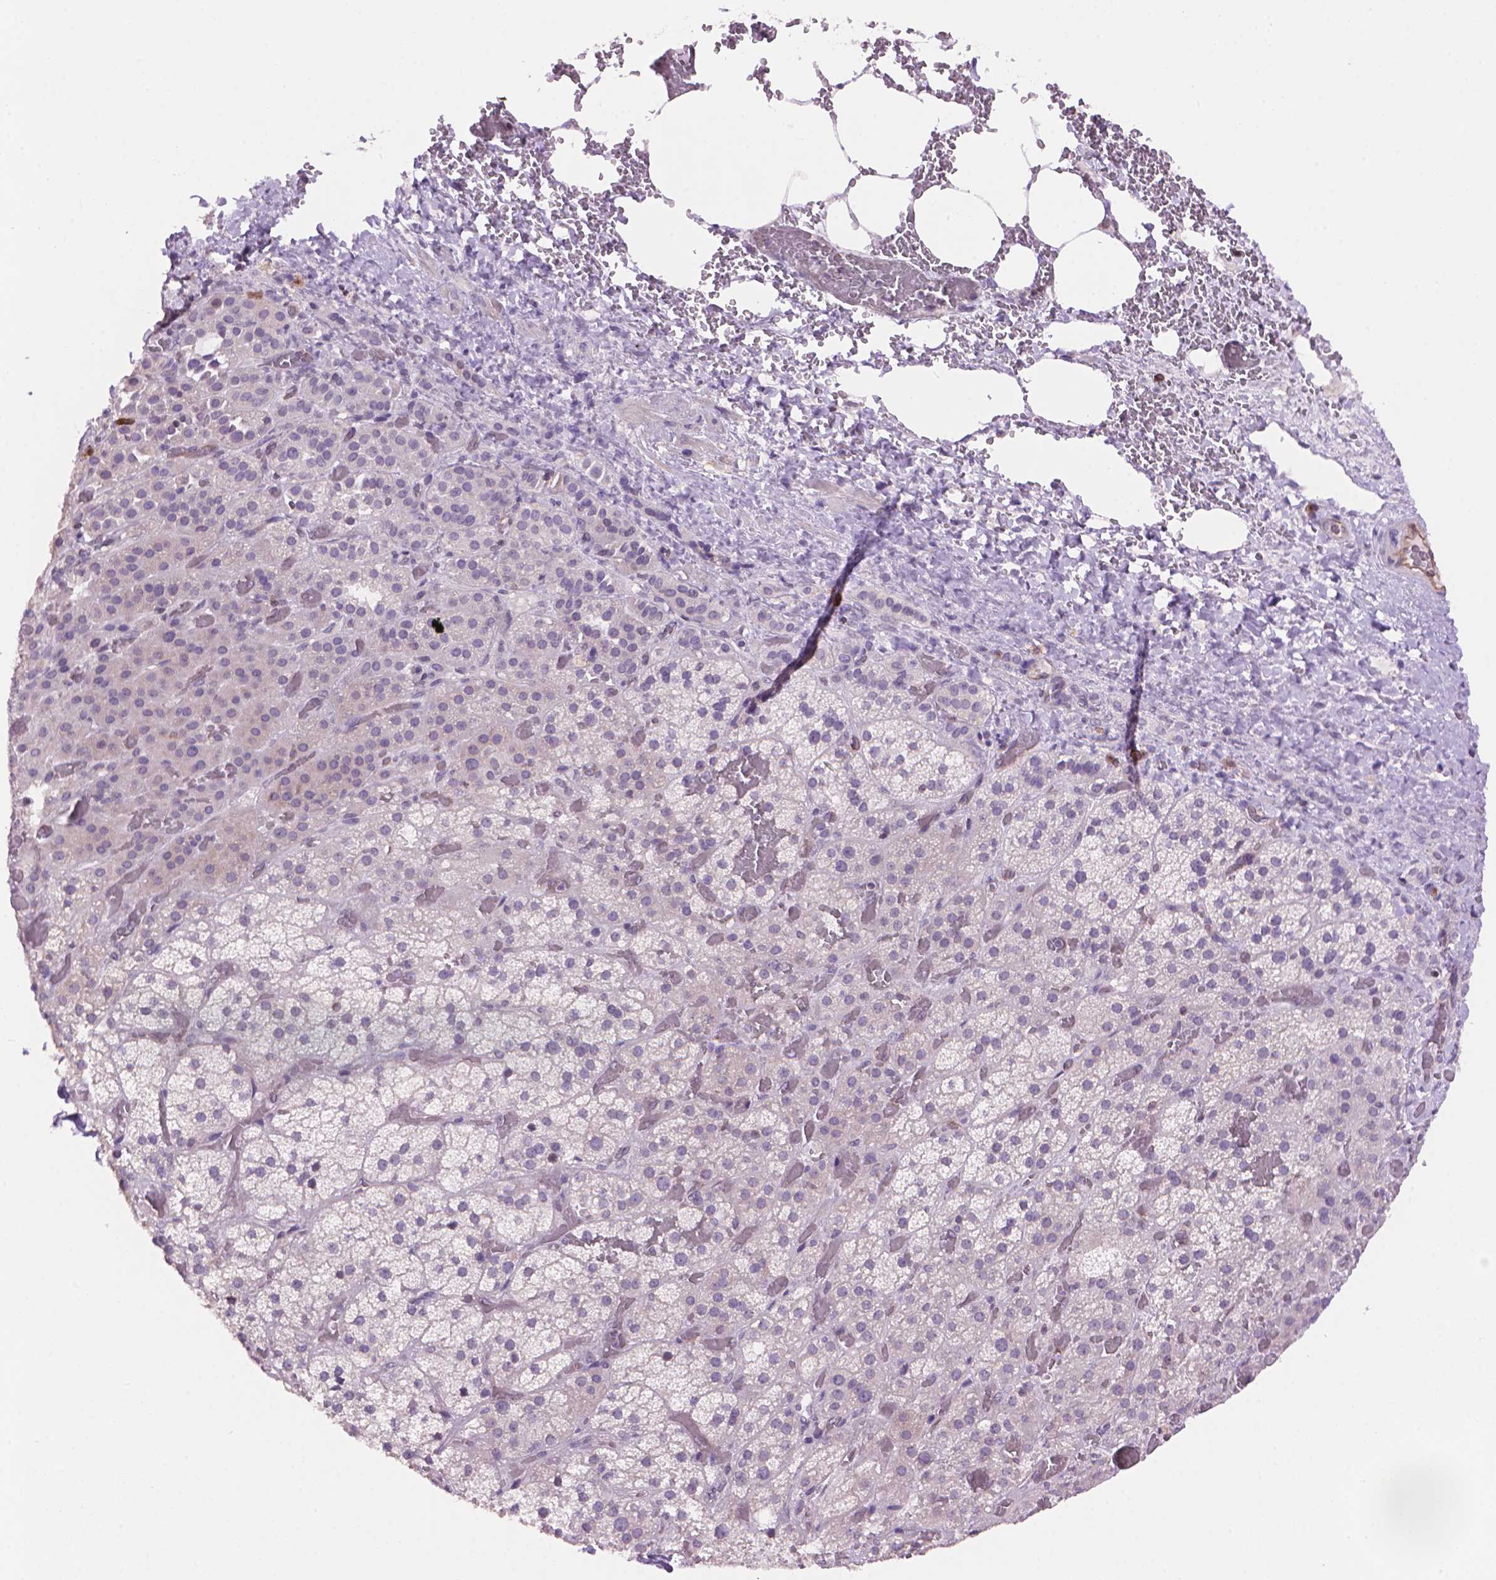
{"staining": {"intensity": "negative", "quantity": "none", "location": "none"}, "tissue": "adrenal gland", "cell_type": "Glandular cells", "image_type": "normal", "snomed": [{"axis": "morphology", "description": "Normal tissue, NOS"}, {"axis": "topography", "description": "Adrenal gland"}], "caption": "High power microscopy micrograph of an immunohistochemistry micrograph of normal adrenal gland, revealing no significant staining in glandular cells. (DAB (3,3'-diaminobenzidine) IHC, high magnification).", "gene": "TMEM184A", "patient": {"sex": "male", "age": 57}}